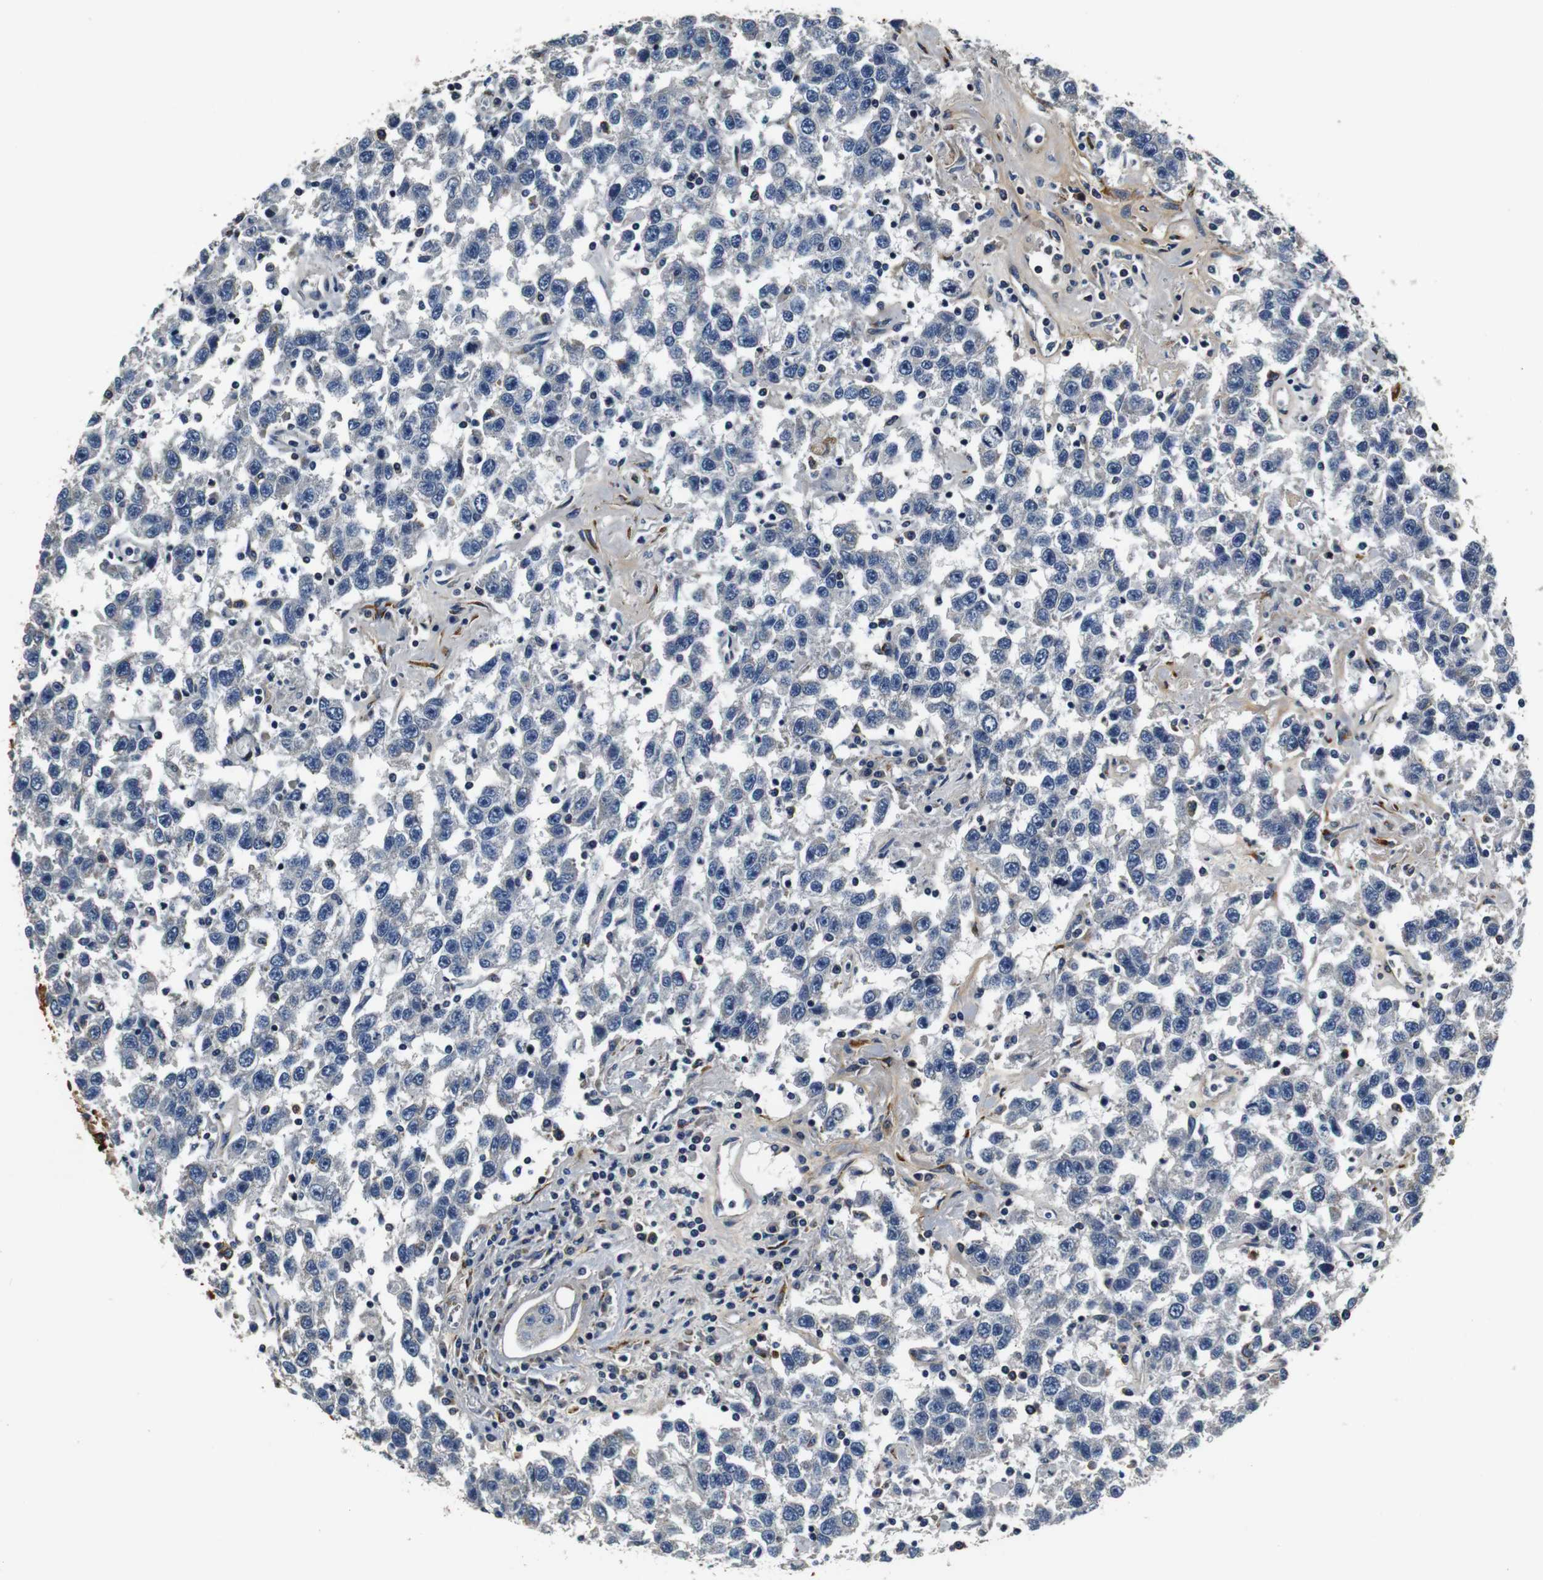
{"staining": {"intensity": "negative", "quantity": "none", "location": "none"}, "tissue": "testis cancer", "cell_type": "Tumor cells", "image_type": "cancer", "snomed": [{"axis": "morphology", "description": "Seminoma, NOS"}, {"axis": "topography", "description": "Testis"}], "caption": "A micrograph of human testis seminoma is negative for staining in tumor cells. (DAB IHC visualized using brightfield microscopy, high magnification).", "gene": "COL1A1", "patient": {"sex": "male", "age": 41}}